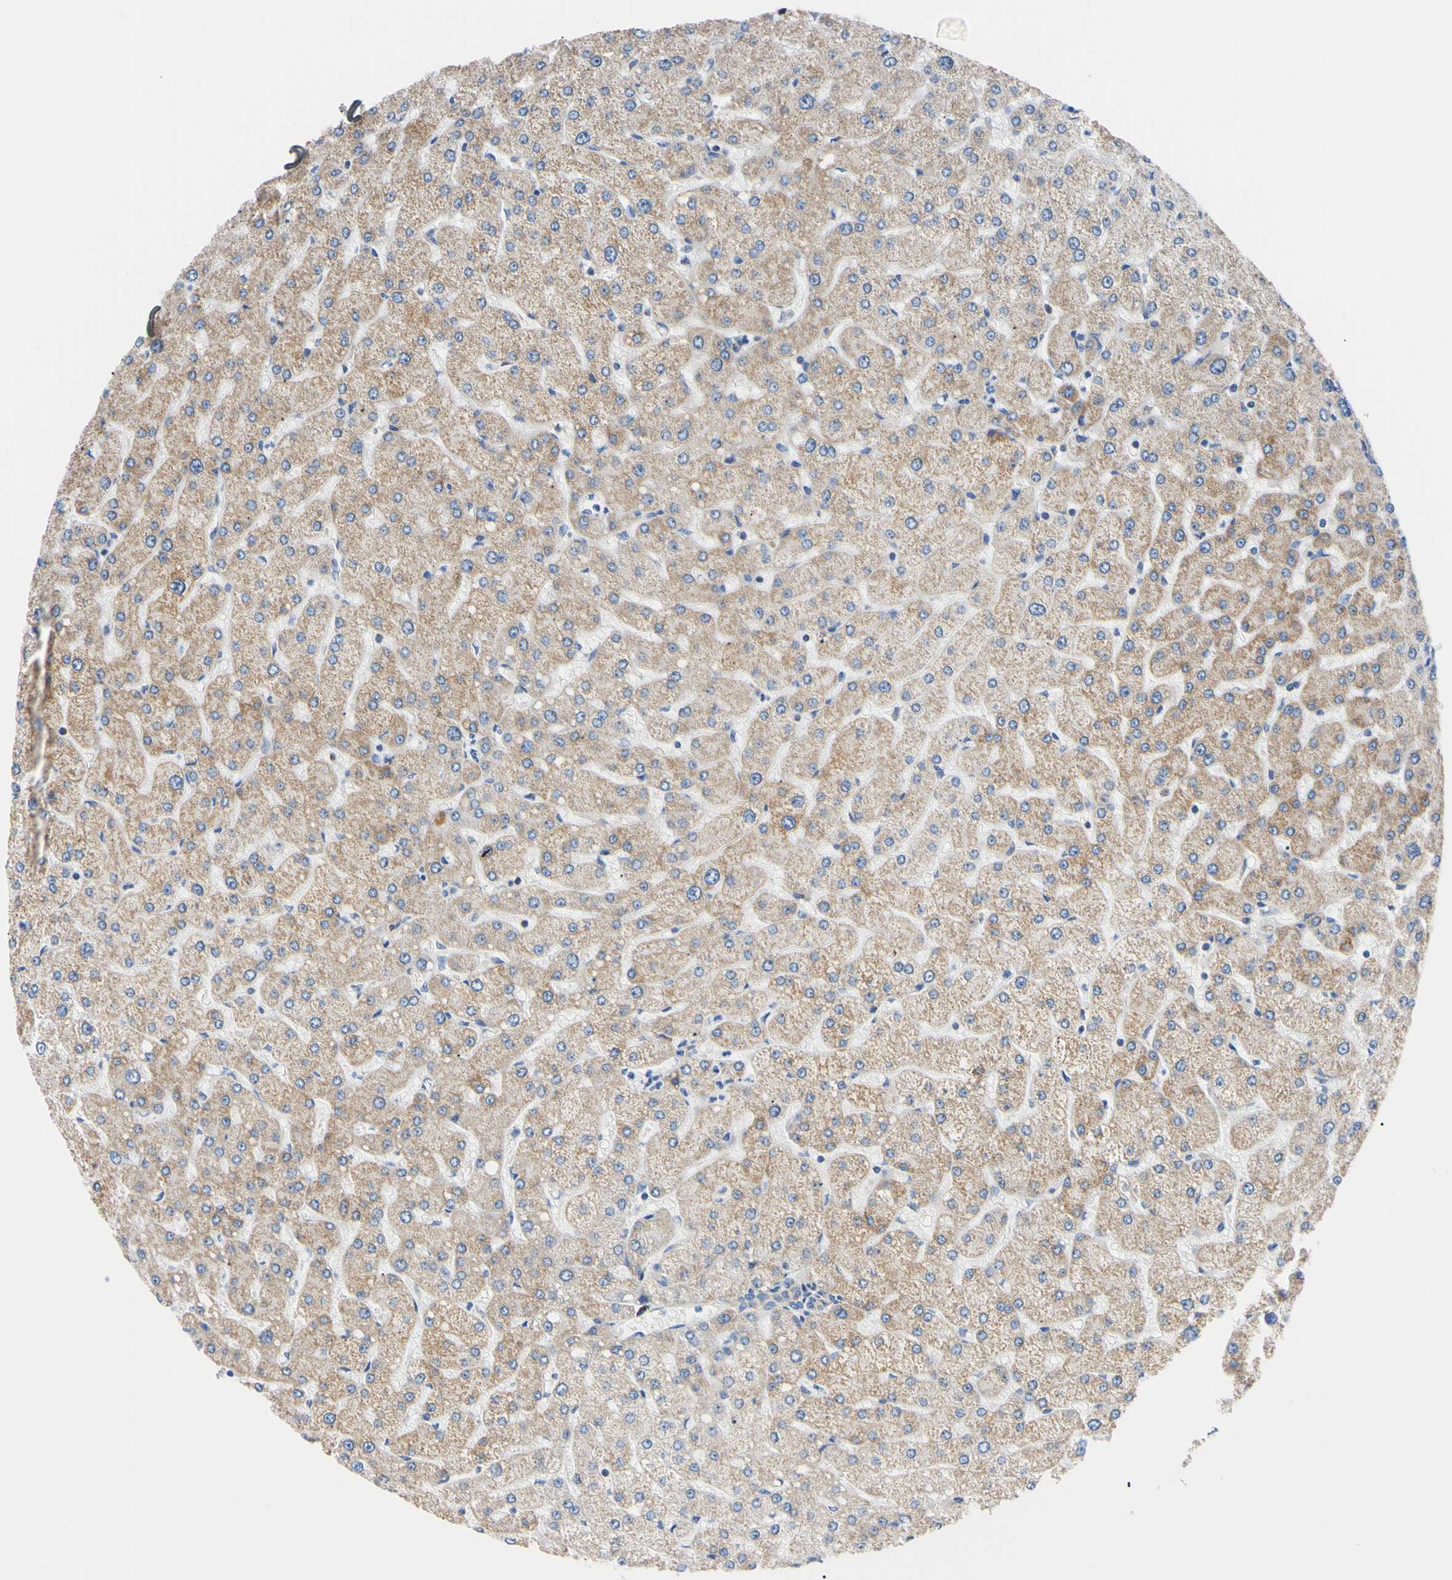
{"staining": {"intensity": "weak", "quantity": ">75%", "location": "cytoplasmic/membranous"}, "tissue": "liver", "cell_type": "Cholangiocytes", "image_type": "normal", "snomed": [{"axis": "morphology", "description": "Normal tissue, NOS"}, {"axis": "topography", "description": "Liver"}], "caption": "Brown immunohistochemical staining in benign liver shows weak cytoplasmic/membranous positivity in approximately >75% of cholangiocytes. The protein is stained brown, and the nuclei are stained in blue (DAB (3,3'-diaminobenzidine) IHC with brightfield microscopy, high magnification).", "gene": "CLPP", "patient": {"sex": "male", "age": 55}}